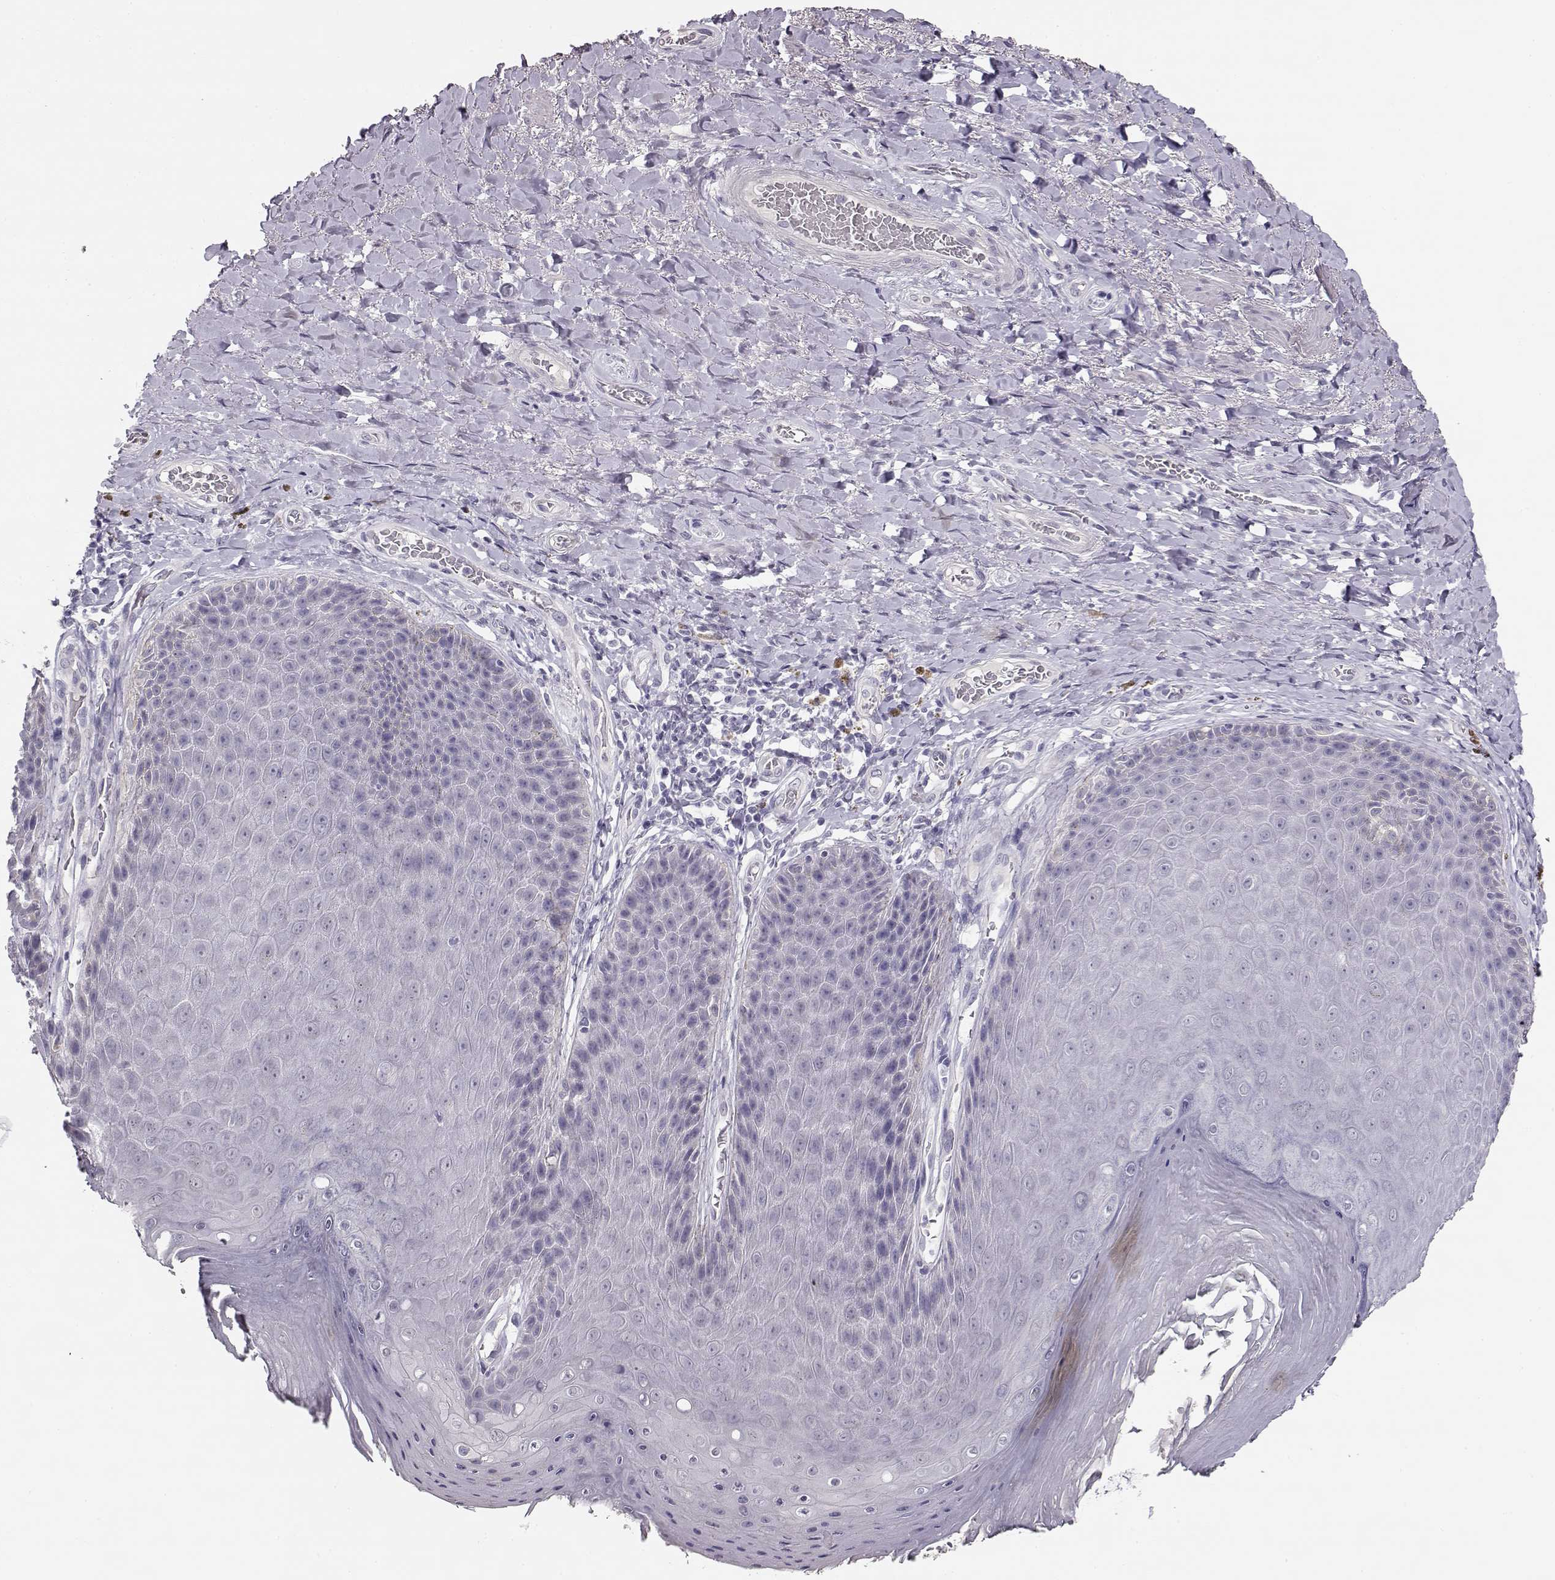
{"staining": {"intensity": "negative", "quantity": "none", "location": "none"}, "tissue": "skin", "cell_type": "Epidermal cells", "image_type": "normal", "snomed": [{"axis": "morphology", "description": "Normal tissue, NOS"}, {"axis": "topography", "description": "Skeletal muscle"}, {"axis": "topography", "description": "Anal"}, {"axis": "topography", "description": "Peripheral nerve tissue"}], "caption": "Skin was stained to show a protein in brown. There is no significant expression in epidermal cells. Nuclei are stained in blue.", "gene": "MAGEC1", "patient": {"sex": "male", "age": 53}}